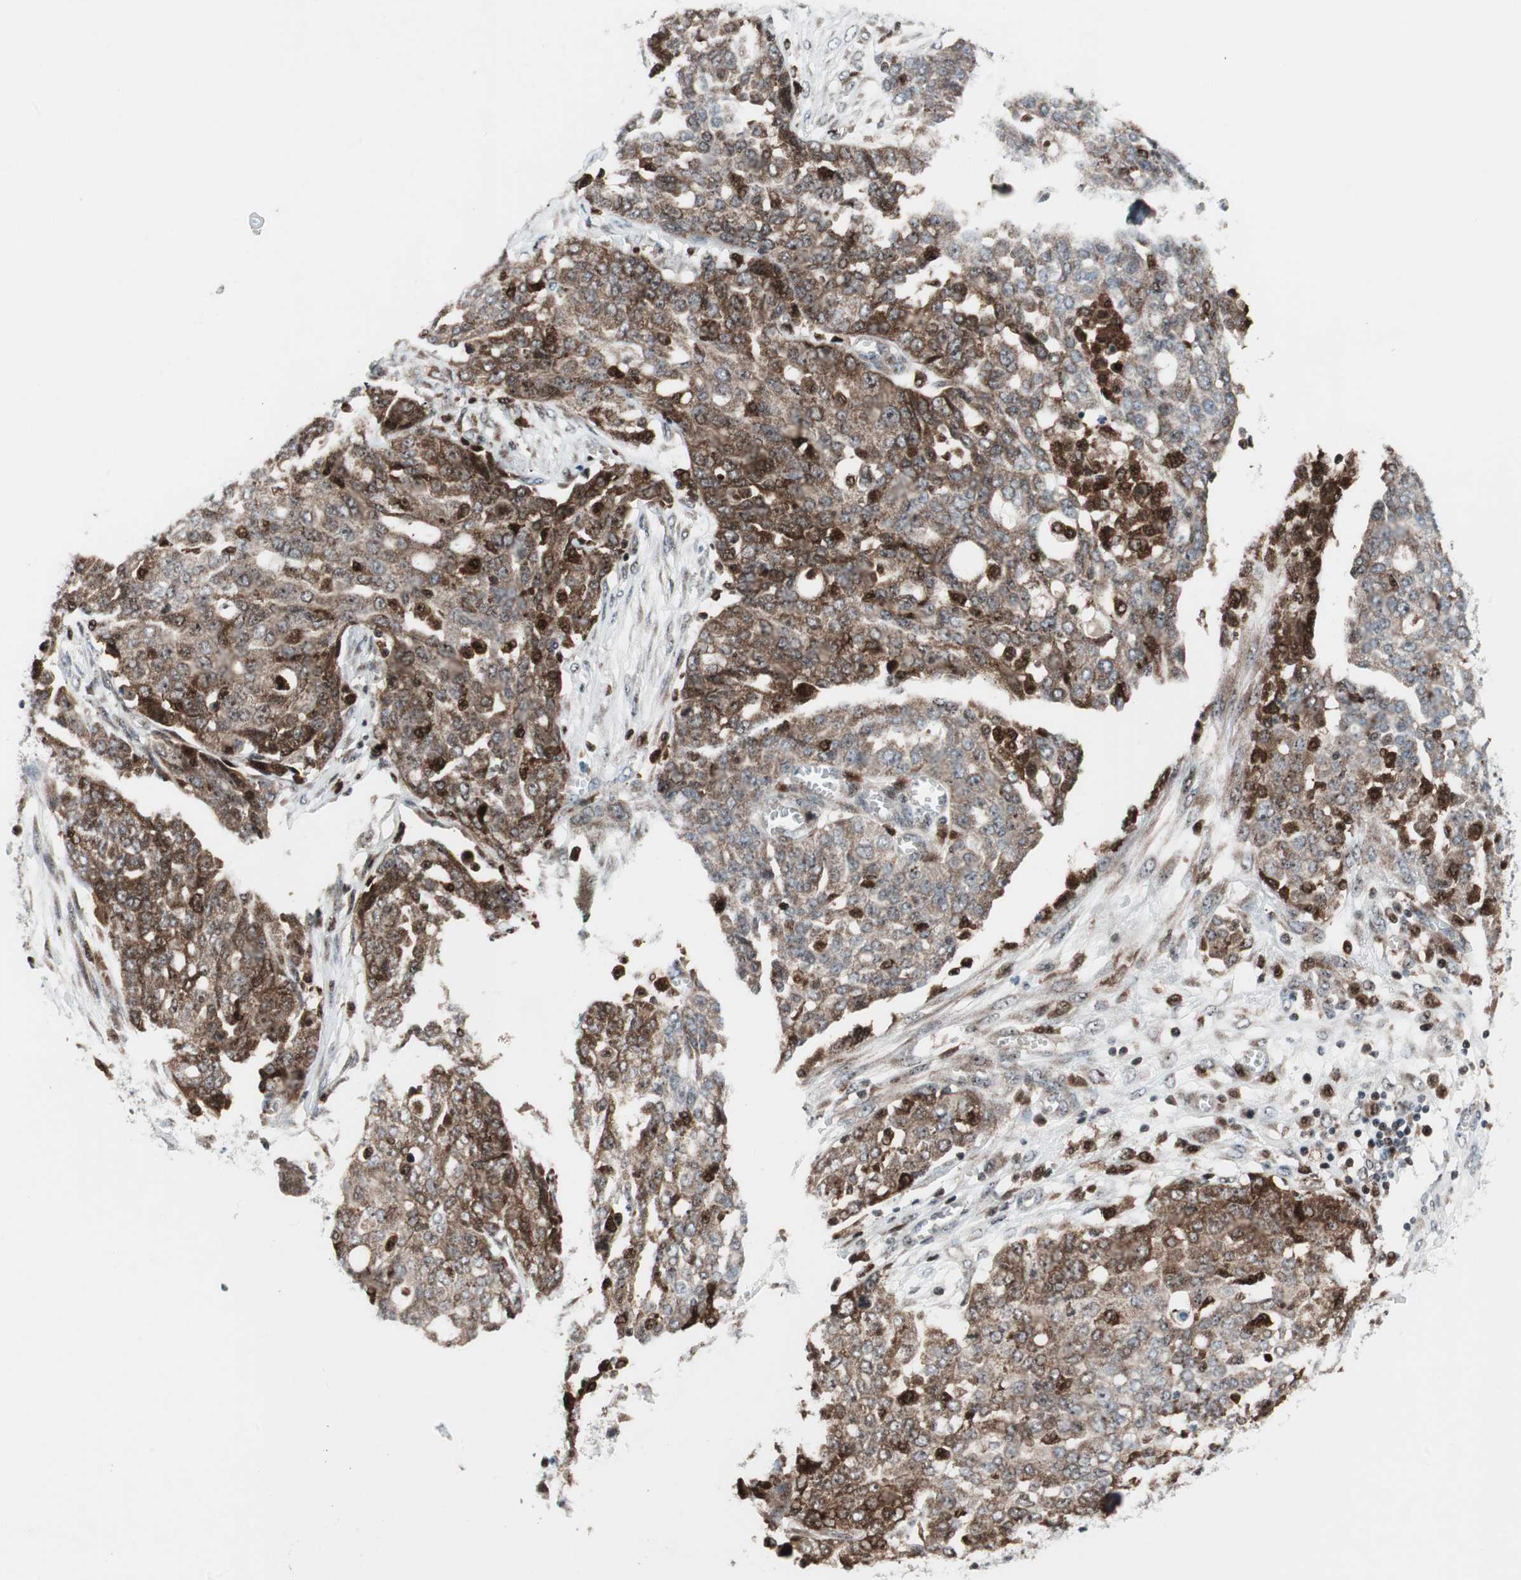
{"staining": {"intensity": "moderate", "quantity": ">75%", "location": "cytoplasmic/membranous,nuclear"}, "tissue": "ovarian cancer", "cell_type": "Tumor cells", "image_type": "cancer", "snomed": [{"axis": "morphology", "description": "Cystadenocarcinoma, serous, NOS"}, {"axis": "topography", "description": "Soft tissue"}, {"axis": "topography", "description": "Ovary"}], "caption": "Immunohistochemistry (DAB) staining of human ovarian cancer displays moderate cytoplasmic/membranous and nuclear protein positivity in about >75% of tumor cells.", "gene": "RGS10", "patient": {"sex": "female", "age": 57}}